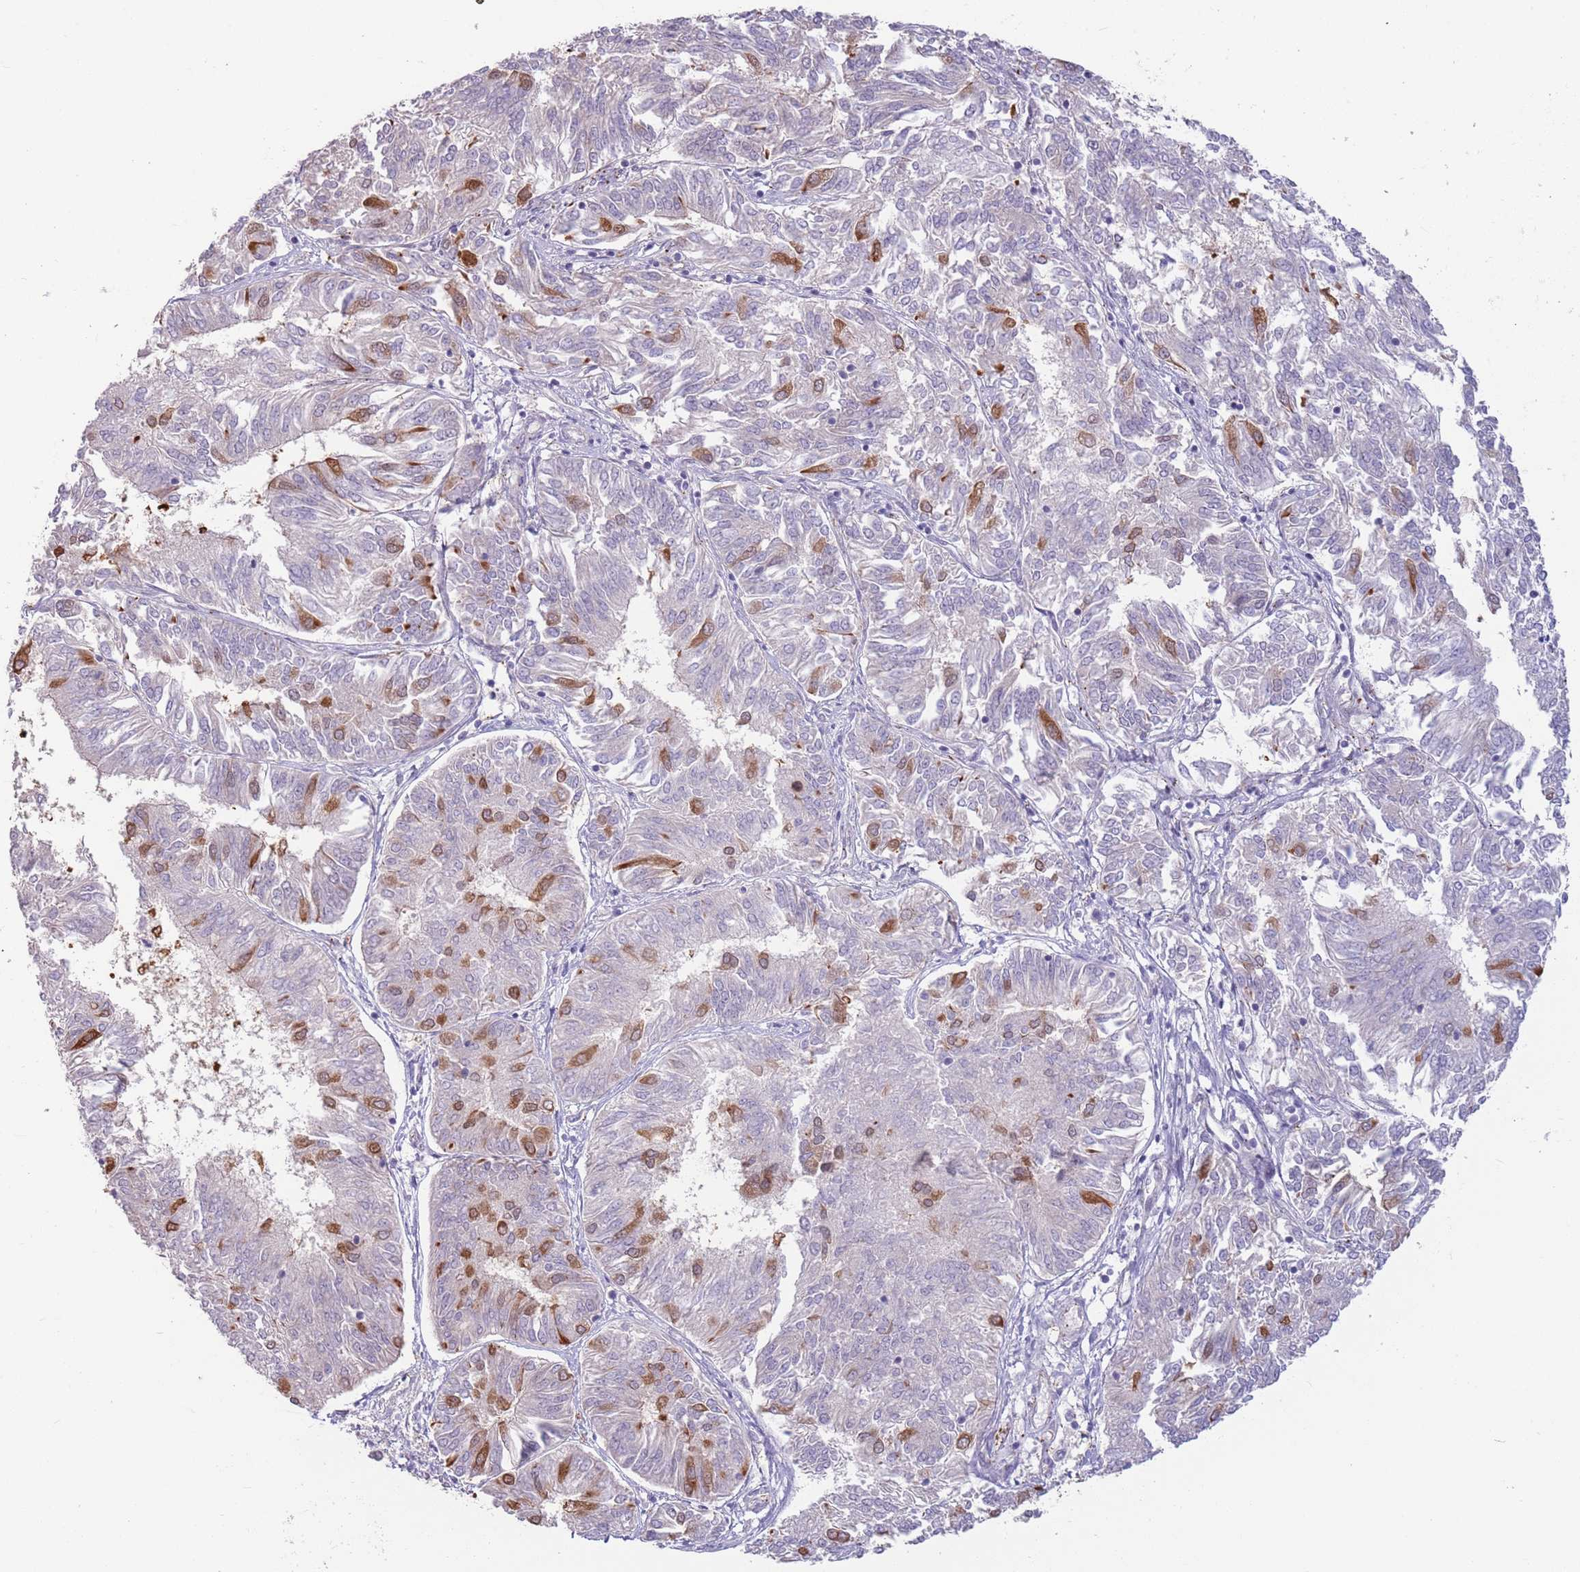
{"staining": {"intensity": "moderate", "quantity": "<25%", "location": "cytoplasmic/membranous"}, "tissue": "endometrial cancer", "cell_type": "Tumor cells", "image_type": "cancer", "snomed": [{"axis": "morphology", "description": "Adenocarcinoma, NOS"}, {"axis": "topography", "description": "Endometrium"}], "caption": "Immunohistochemical staining of endometrial cancer exhibits low levels of moderate cytoplasmic/membranous protein staining in about <25% of tumor cells.", "gene": "LDHD", "patient": {"sex": "female", "age": 58}}